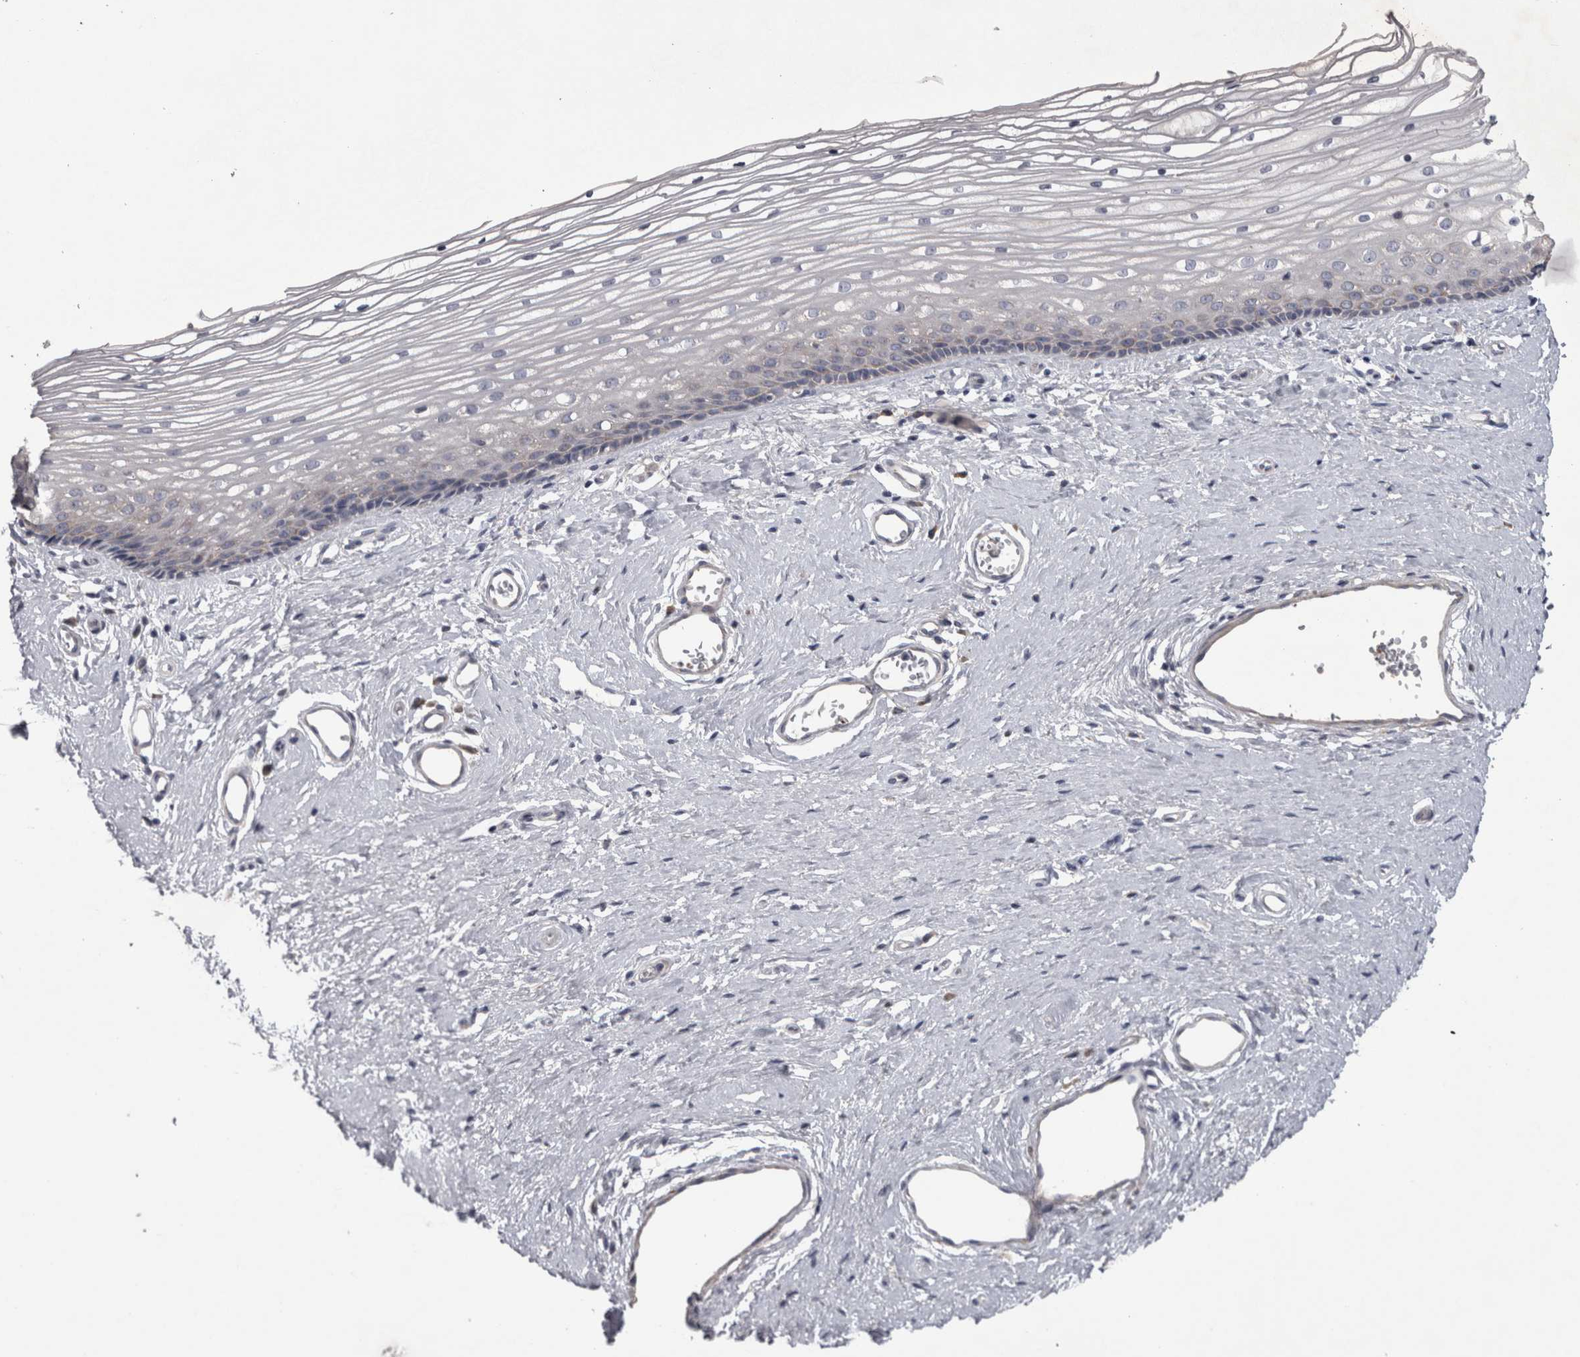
{"staining": {"intensity": "weak", "quantity": "<25%", "location": "cytoplasmic/membranous"}, "tissue": "vagina", "cell_type": "Squamous epithelial cells", "image_type": "normal", "snomed": [{"axis": "morphology", "description": "Normal tissue, NOS"}, {"axis": "topography", "description": "Vagina"}], "caption": "DAB (3,3'-diaminobenzidine) immunohistochemical staining of normal vagina demonstrates no significant positivity in squamous epithelial cells.", "gene": "DBT", "patient": {"sex": "female", "age": 46}}